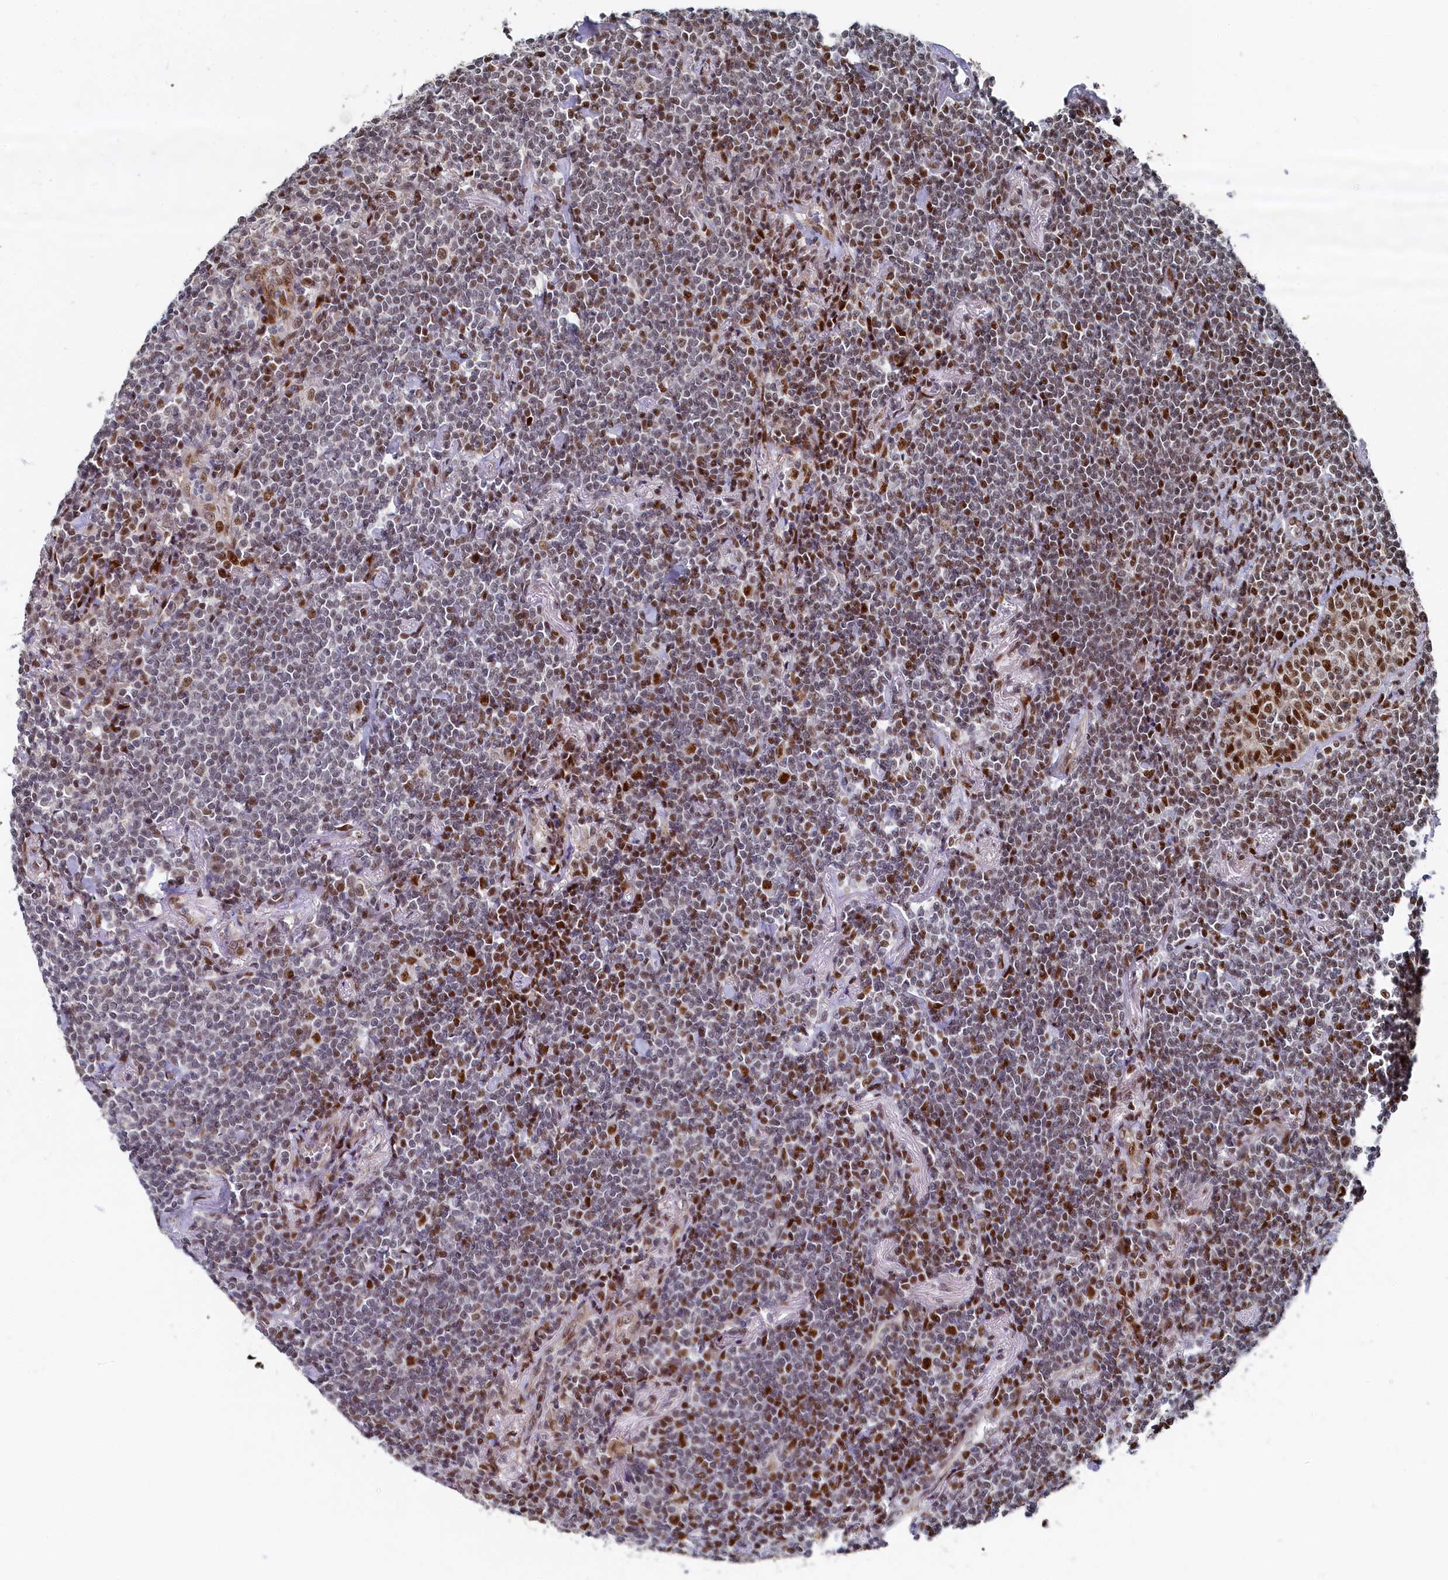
{"staining": {"intensity": "moderate", "quantity": "<25%", "location": "nuclear"}, "tissue": "lymphoma", "cell_type": "Tumor cells", "image_type": "cancer", "snomed": [{"axis": "morphology", "description": "Malignant lymphoma, non-Hodgkin's type, Low grade"}, {"axis": "topography", "description": "Lung"}], "caption": "Tumor cells reveal low levels of moderate nuclear expression in approximately <25% of cells in human malignant lymphoma, non-Hodgkin's type (low-grade).", "gene": "BUB3", "patient": {"sex": "female", "age": 71}}